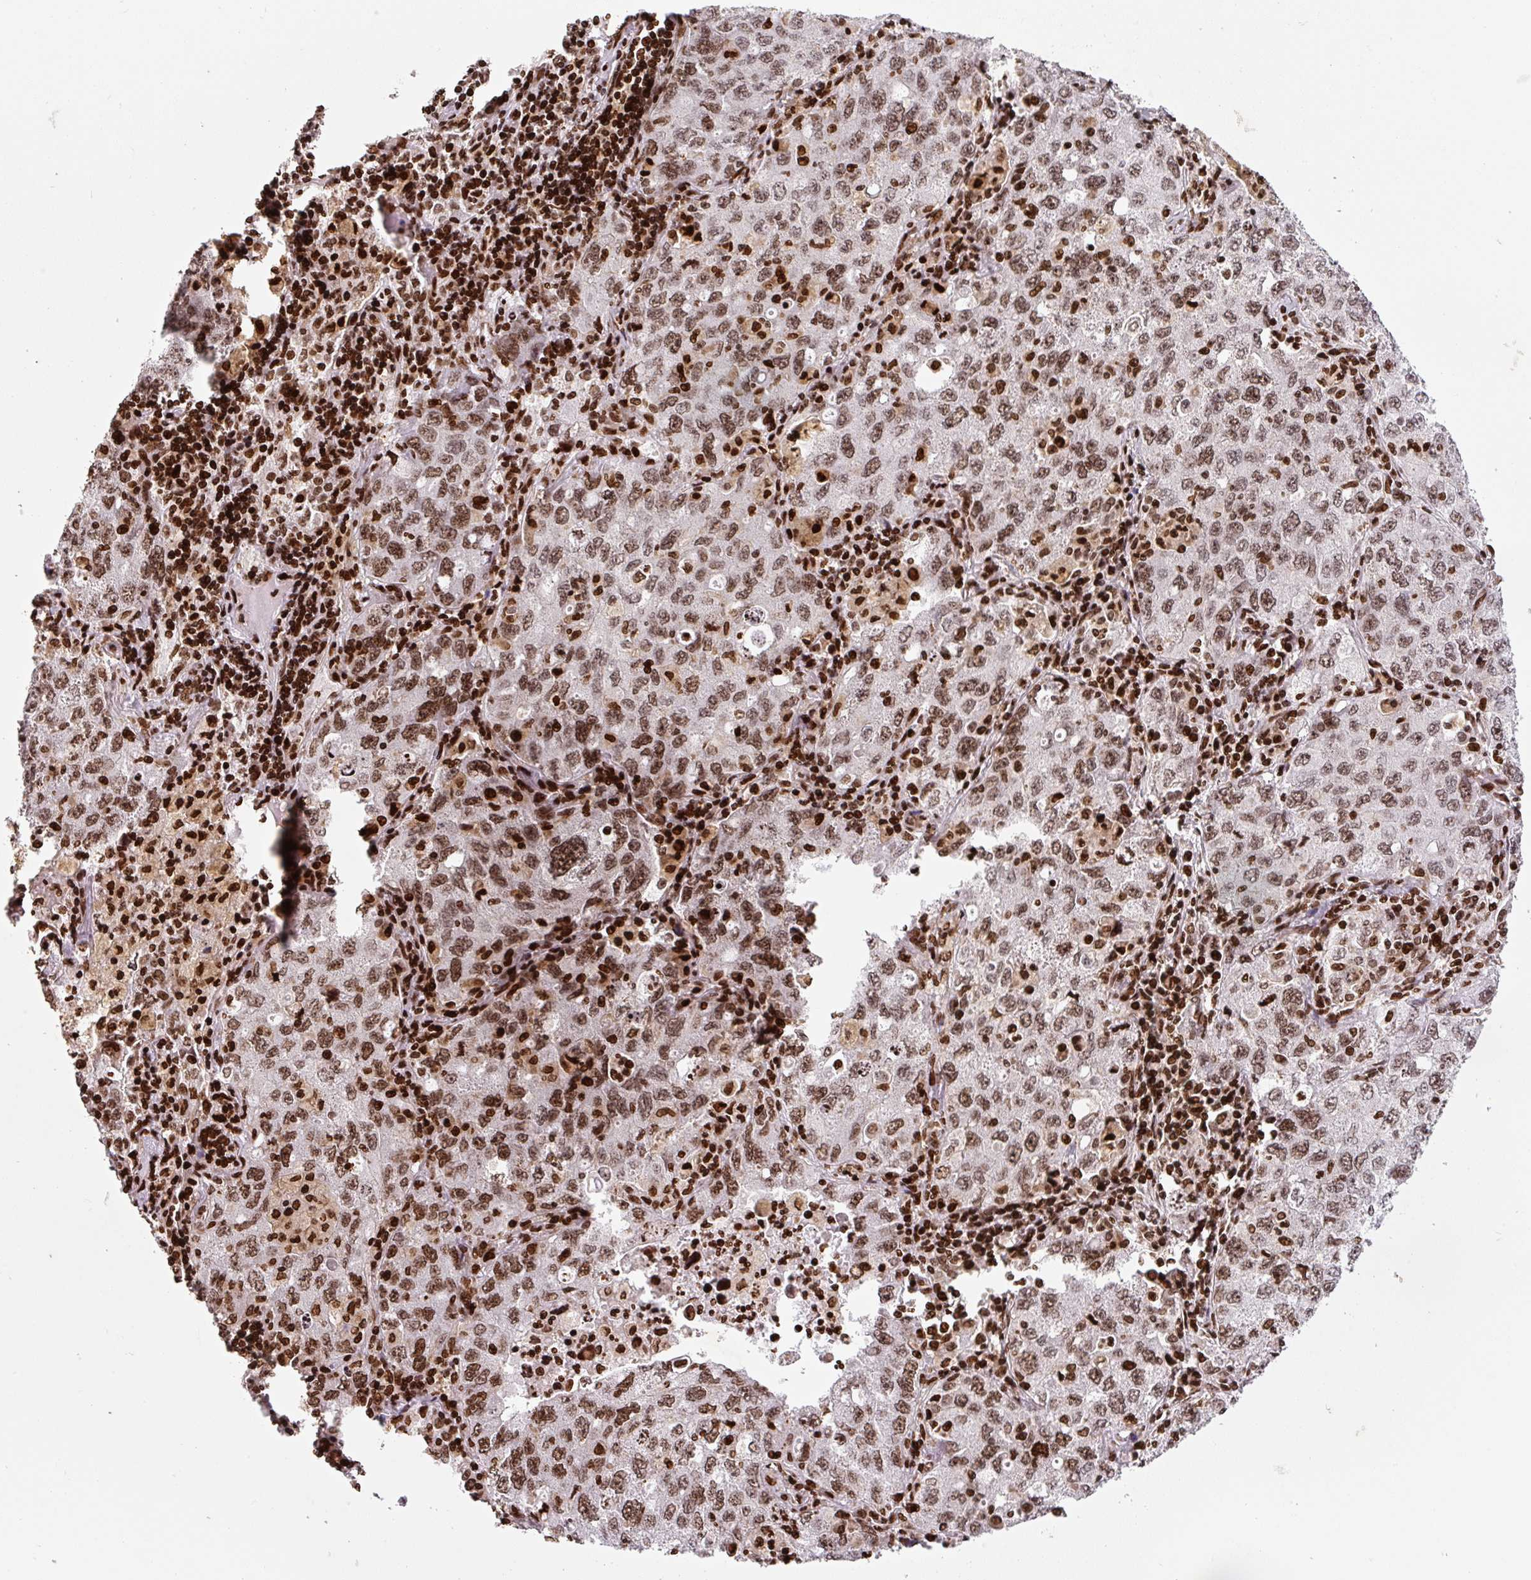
{"staining": {"intensity": "moderate", "quantity": ">75%", "location": "nuclear"}, "tissue": "lung cancer", "cell_type": "Tumor cells", "image_type": "cancer", "snomed": [{"axis": "morphology", "description": "Adenocarcinoma, NOS"}, {"axis": "topography", "description": "Lung"}], "caption": "Tumor cells demonstrate moderate nuclear staining in about >75% of cells in lung cancer. Immunohistochemistry (ihc) stains the protein in brown and the nuclei are stained blue.", "gene": "PYDC2", "patient": {"sex": "female", "age": 57}}